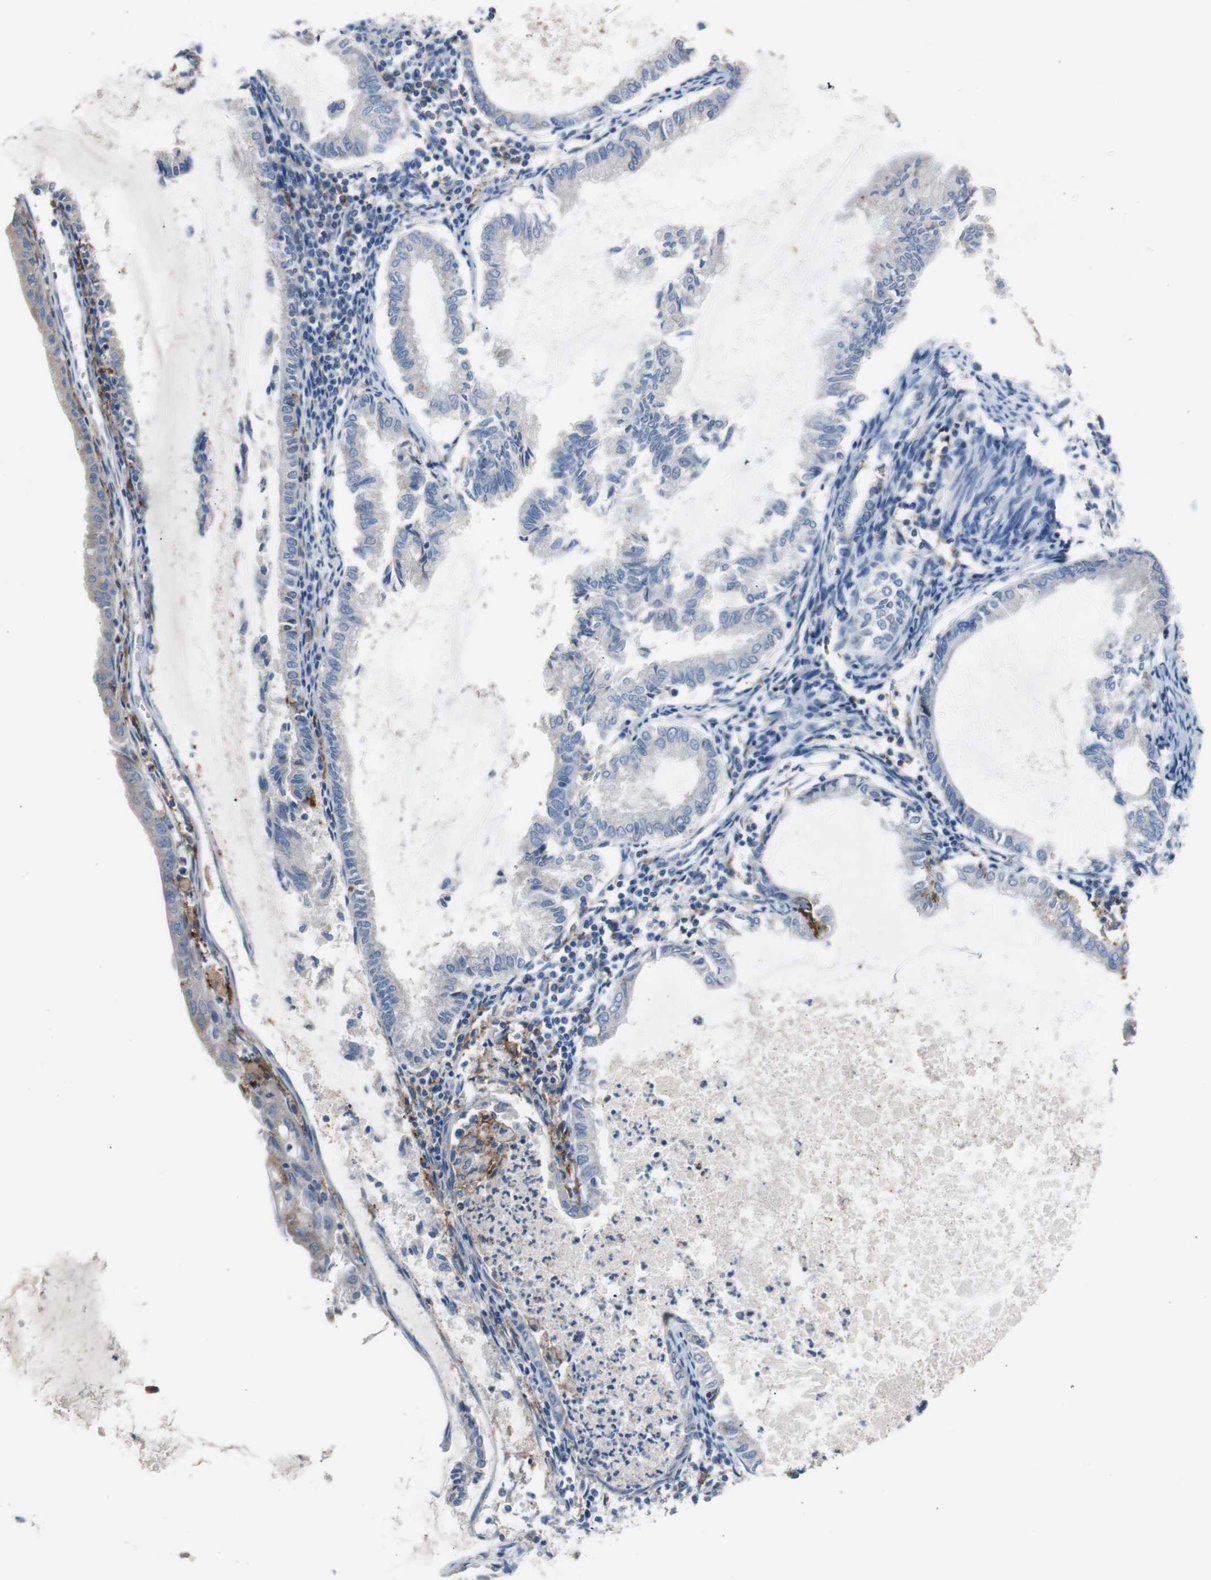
{"staining": {"intensity": "negative", "quantity": "none", "location": "none"}, "tissue": "endometrial cancer", "cell_type": "Tumor cells", "image_type": "cancer", "snomed": [{"axis": "morphology", "description": "Adenocarcinoma, NOS"}, {"axis": "topography", "description": "Endometrium"}], "caption": "High power microscopy micrograph of an immunohistochemistry image of adenocarcinoma (endometrial), revealing no significant staining in tumor cells.", "gene": "FCGR2B", "patient": {"sex": "female", "age": 86}}